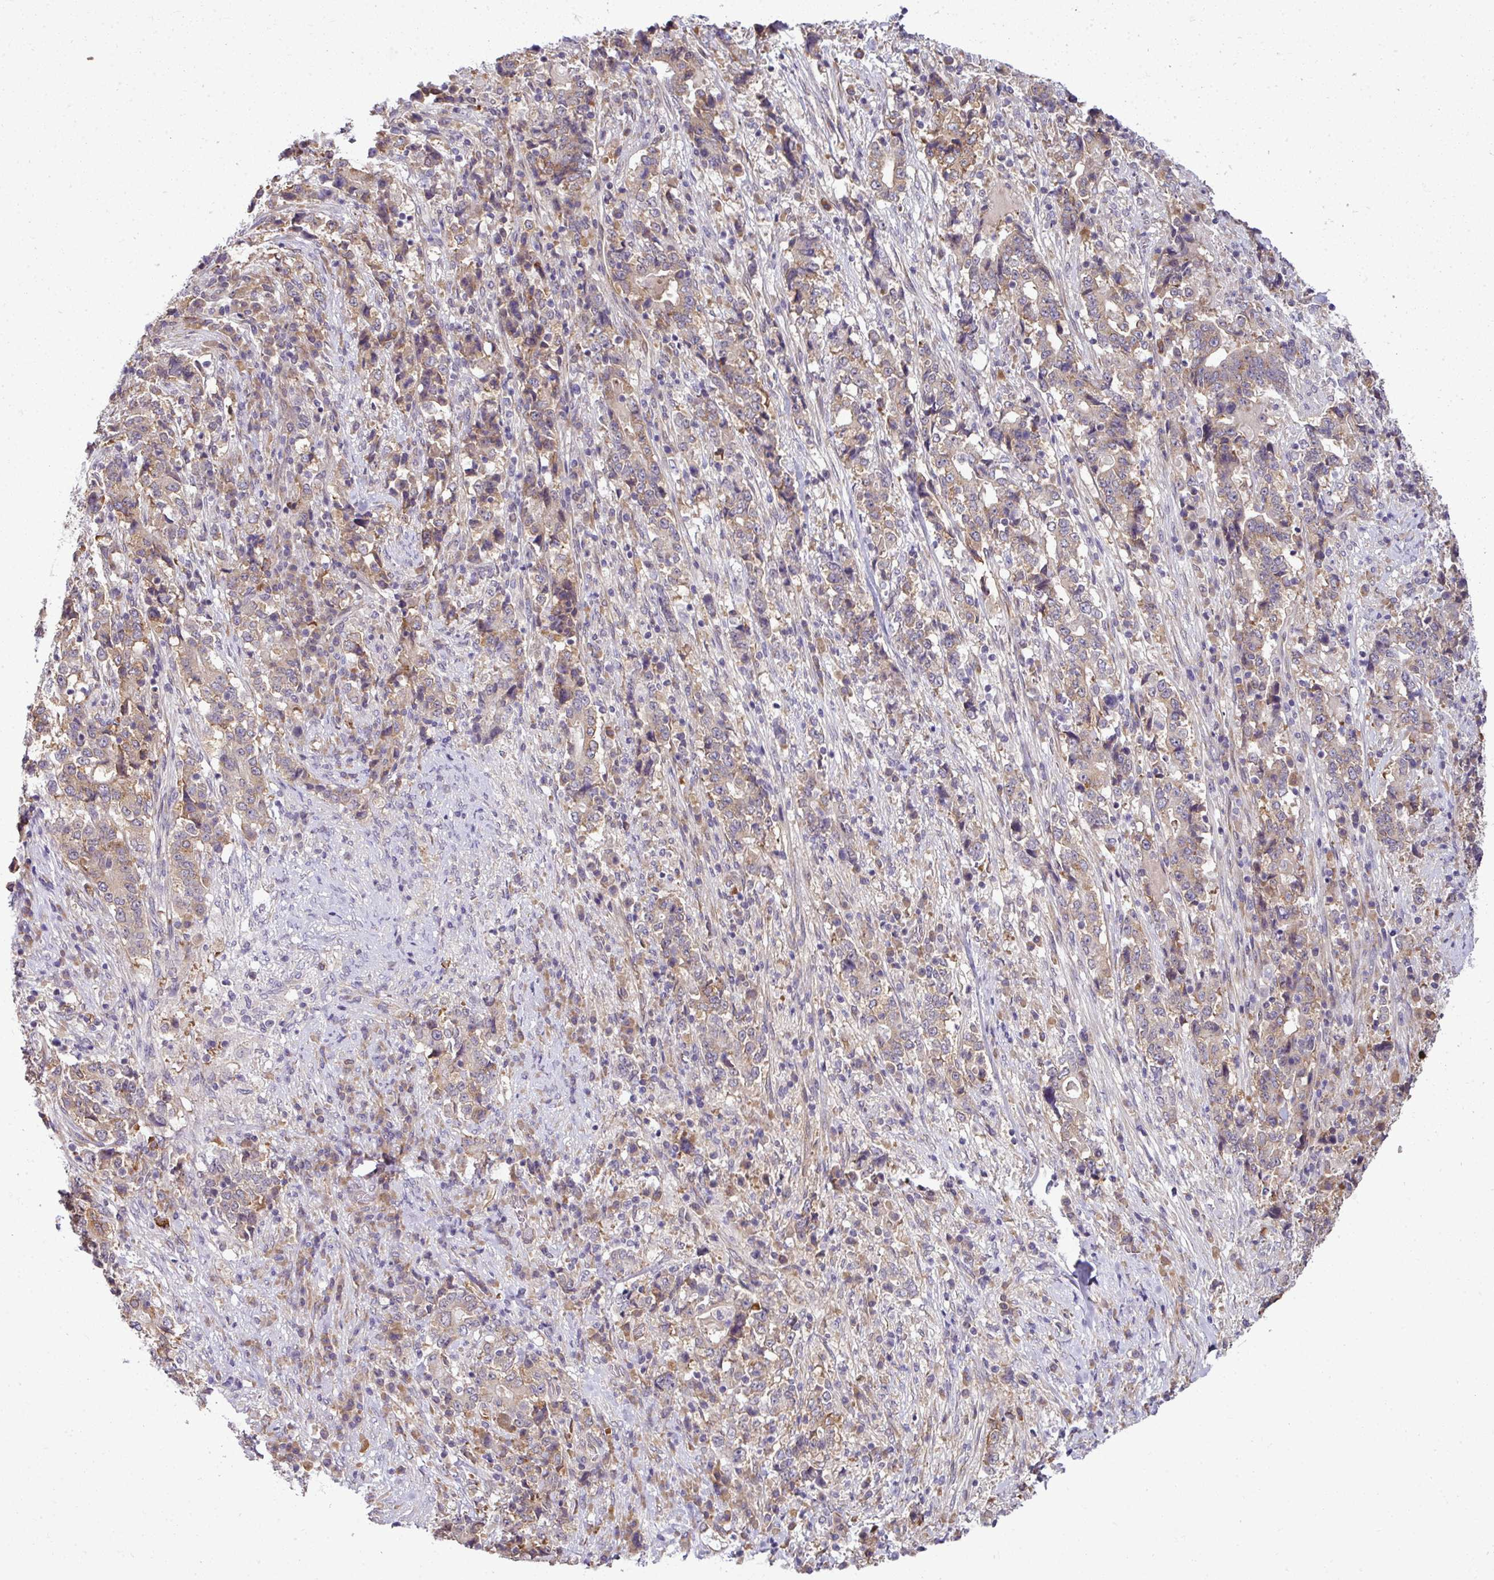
{"staining": {"intensity": "weak", "quantity": ">75%", "location": "cytoplasmic/membranous"}, "tissue": "stomach cancer", "cell_type": "Tumor cells", "image_type": "cancer", "snomed": [{"axis": "morphology", "description": "Normal tissue, NOS"}, {"axis": "morphology", "description": "Adenocarcinoma, NOS"}, {"axis": "topography", "description": "Stomach, upper"}, {"axis": "topography", "description": "Stomach"}], "caption": "Immunohistochemistry (IHC) photomicrograph of stomach cancer stained for a protein (brown), which exhibits low levels of weak cytoplasmic/membranous positivity in about >75% of tumor cells.", "gene": "RBM4B", "patient": {"sex": "male", "age": 59}}